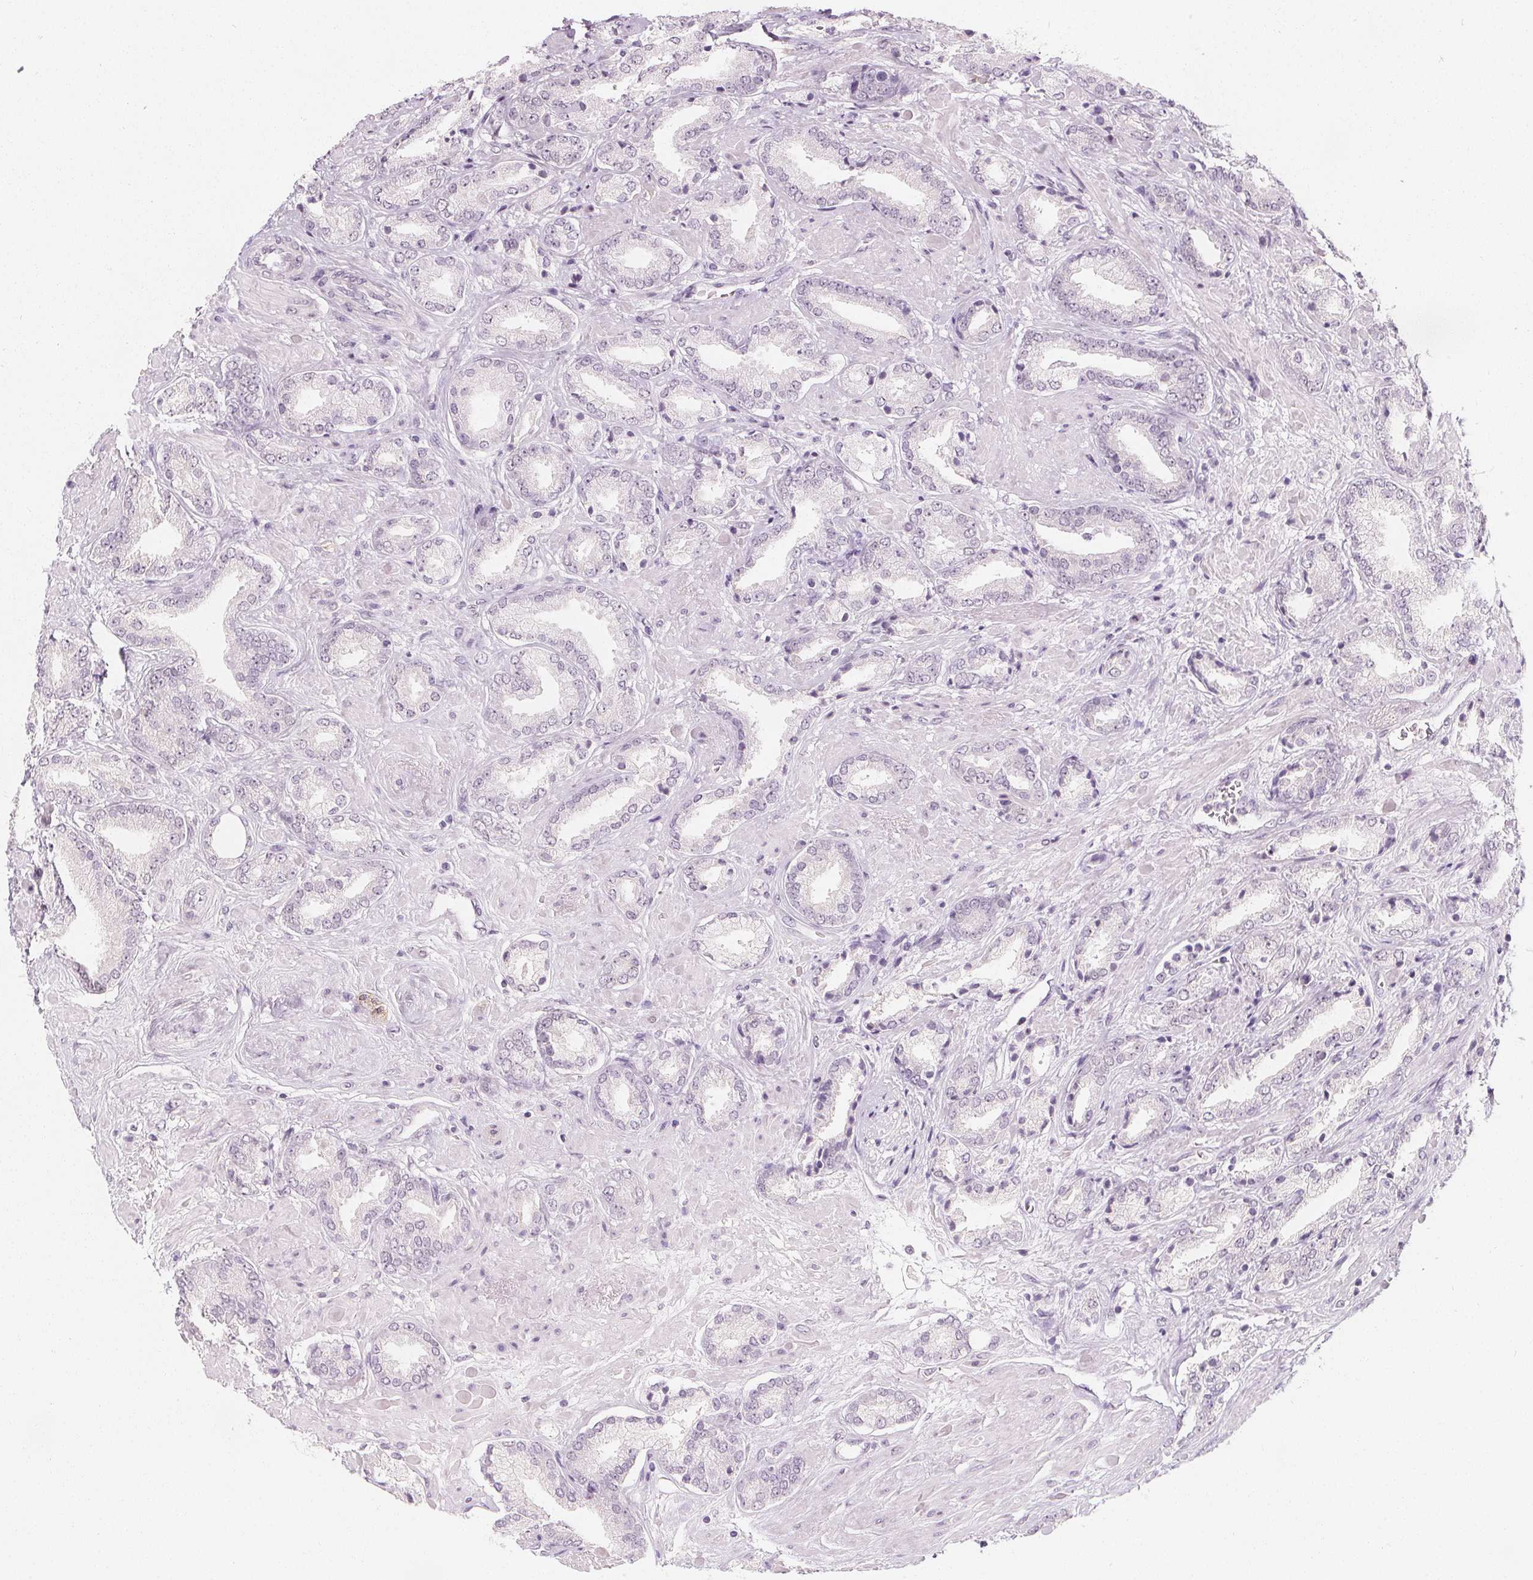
{"staining": {"intensity": "negative", "quantity": "none", "location": "none"}, "tissue": "prostate cancer", "cell_type": "Tumor cells", "image_type": "cancer", "snomed": [{"axis": "morphology", "description": "Adenocarcinoma, High grade"}, {"axis": "topography", "description": "Prostate"}], "caption": "Immunohistochemical staining of prostate high-grade adenocarcinoma exhibits no significant positivity in tumor cells.", "gene": "DBX2", "patient": {"sex": "male", "age": 56}}